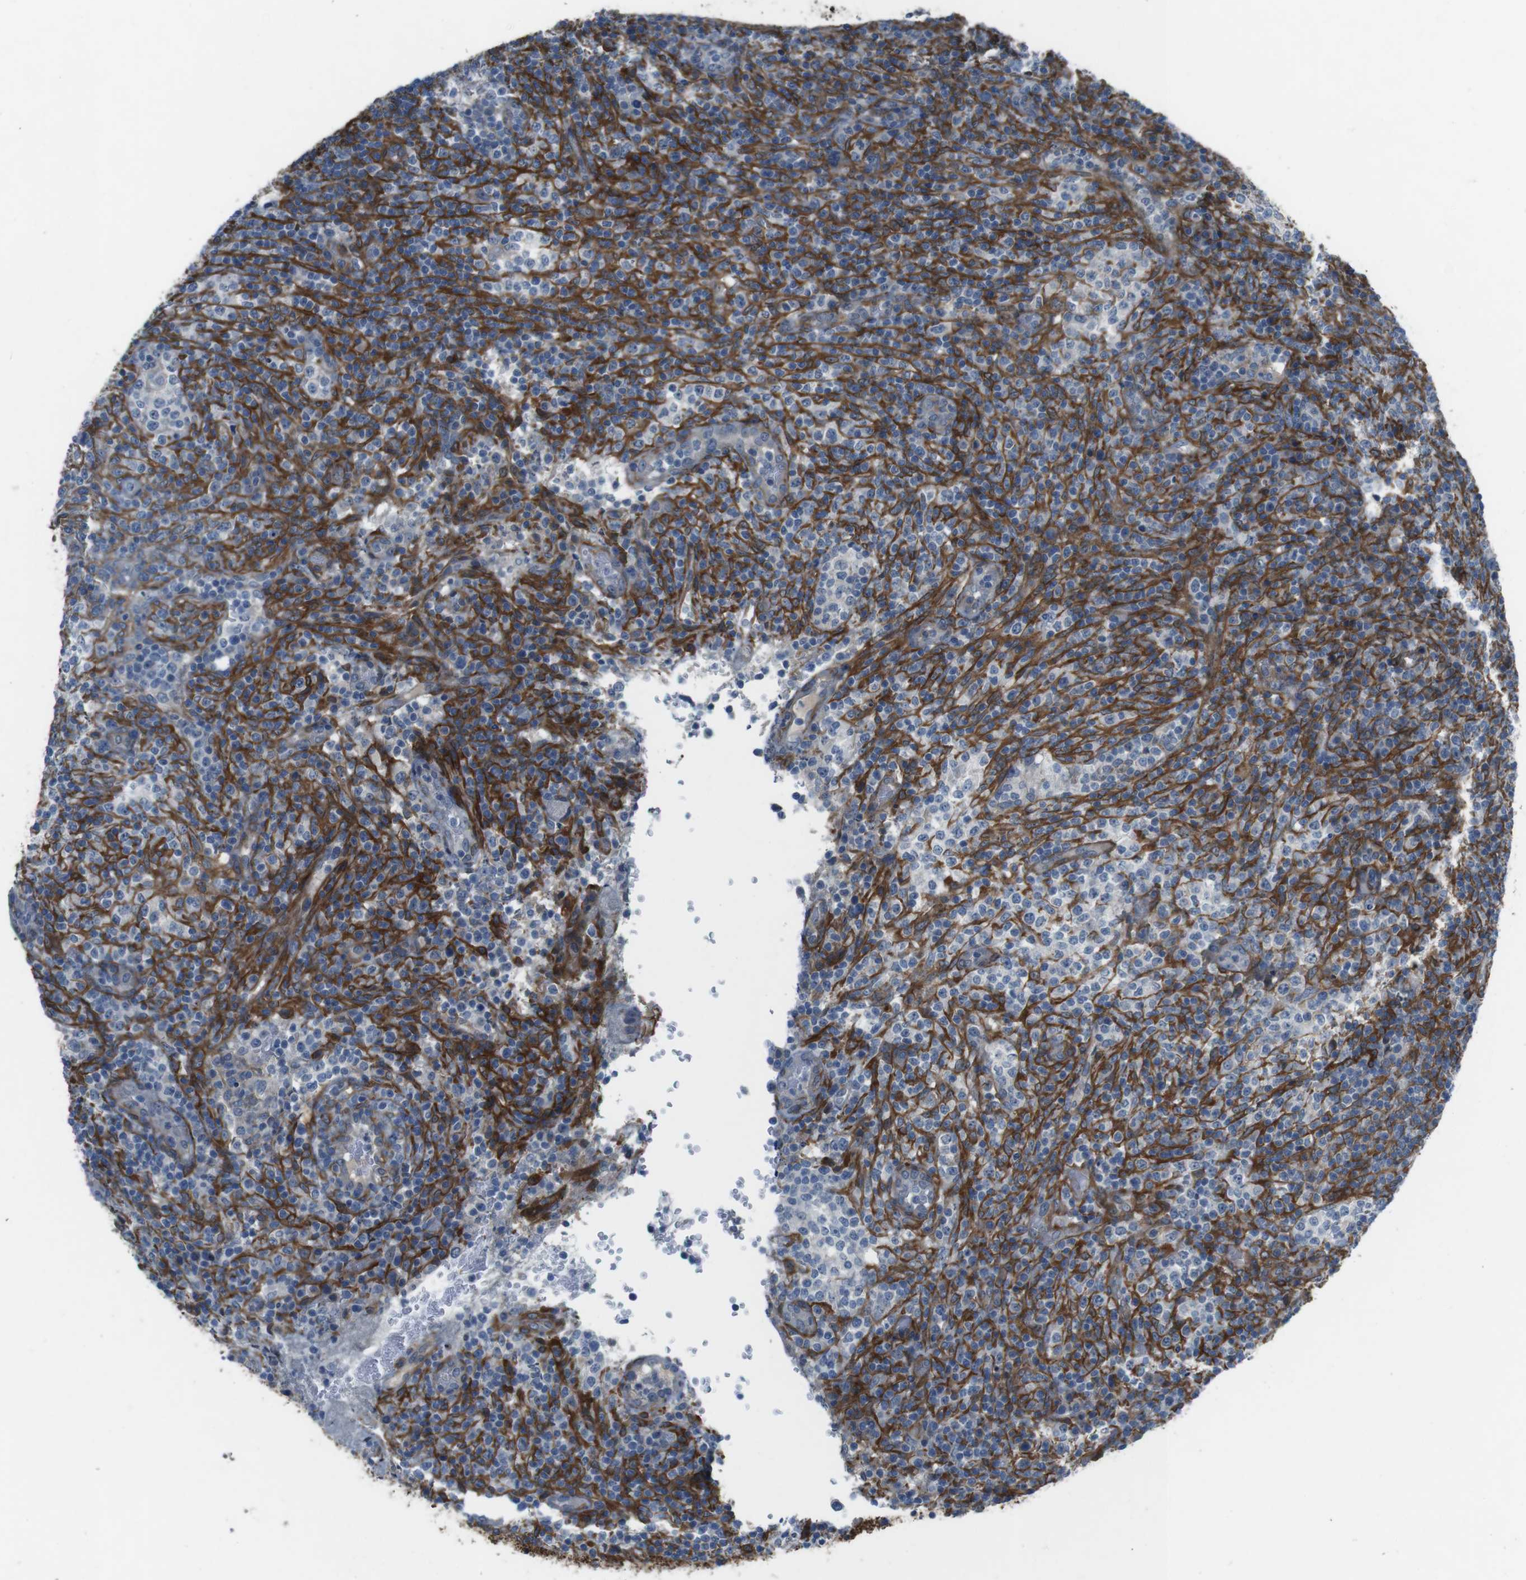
{"staining": {"intensity": "negative", "quantity": "none", "location": "none"}, "tissue": "lymphoma", "cell_type": "Tumor cells", "image_type": "cancer", "snomed": [{"axis": "morphology", "description": "Malignant lymphoma, non-Hodgkin's type, High grade"}, {"axis": "topography", "description": "Lymph node"}], "caption": "An immunohistochemistry photomicrograph of lymphoma is shown. There is no staining in tumor cells of lymphoma. (Brightfield microscopy of DAB (3,3'-diaminobenzidine) immunohistochemistry at high magnification).", "gene": "ANK2", "patient": {"sex": "female", "age": 76}}